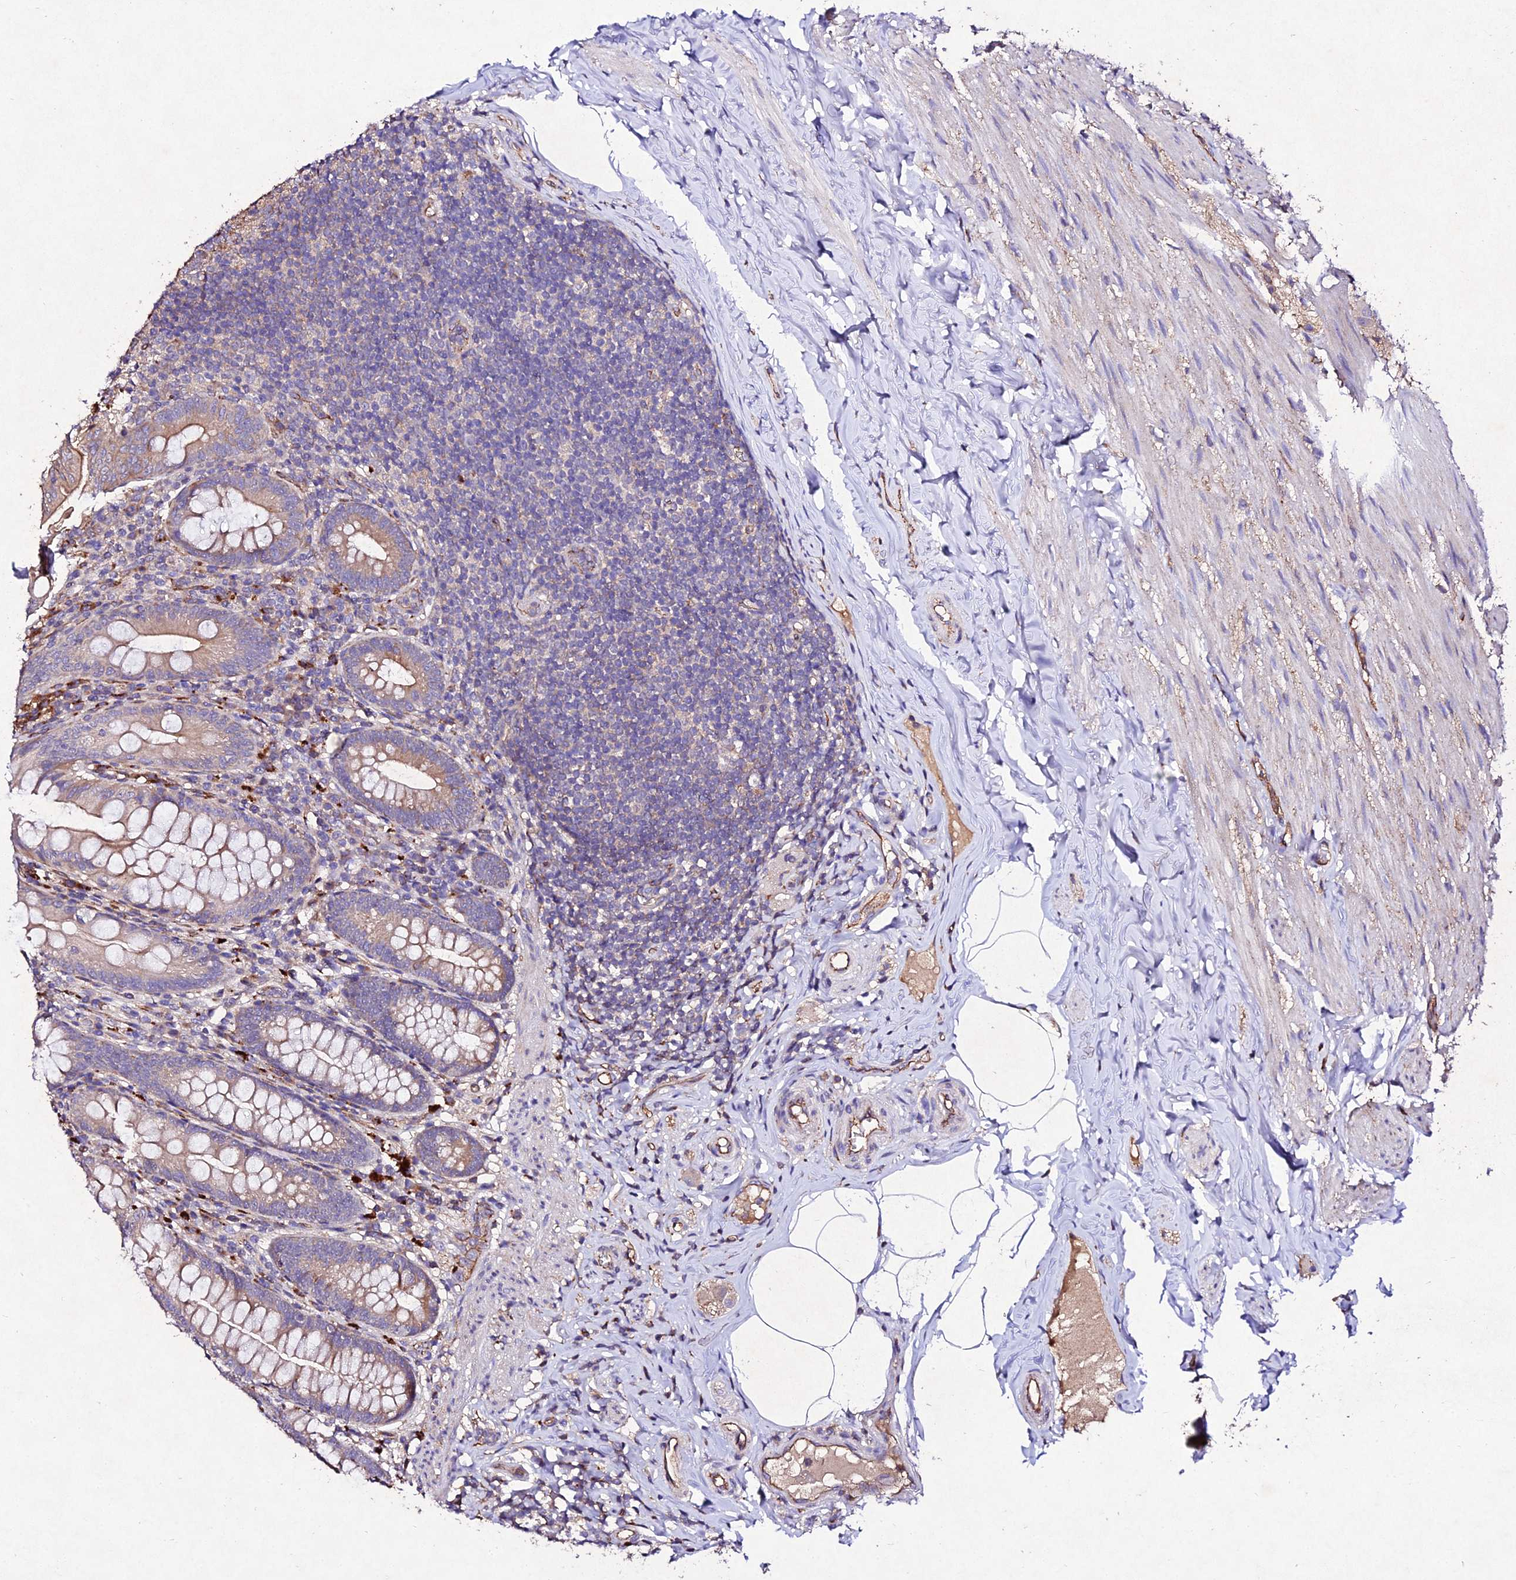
{"staining": {"intensity": "moderate", "quantity": "25%-75%", "location": "cytoplasmic/membranous"}, "tissue": "appendix", "cell_type": "Glandular cells", "image_type": "normal", "snomed": [{"axis": "morphology", "description": "Normal tissue, NOS"}, {"axis": "topography", "description": "Appendix"}], "caption": "Unremarkable appendix reveals moderate cytoplasmic/membranous expression in about 25%-75% of glandular cells (DAB (3,3'-diaminobenzidine) = brown stain, brightfield microscopy at high magnification)..", "gene": "AP3M1", "patient": {"sex": "male", "age": 55}}